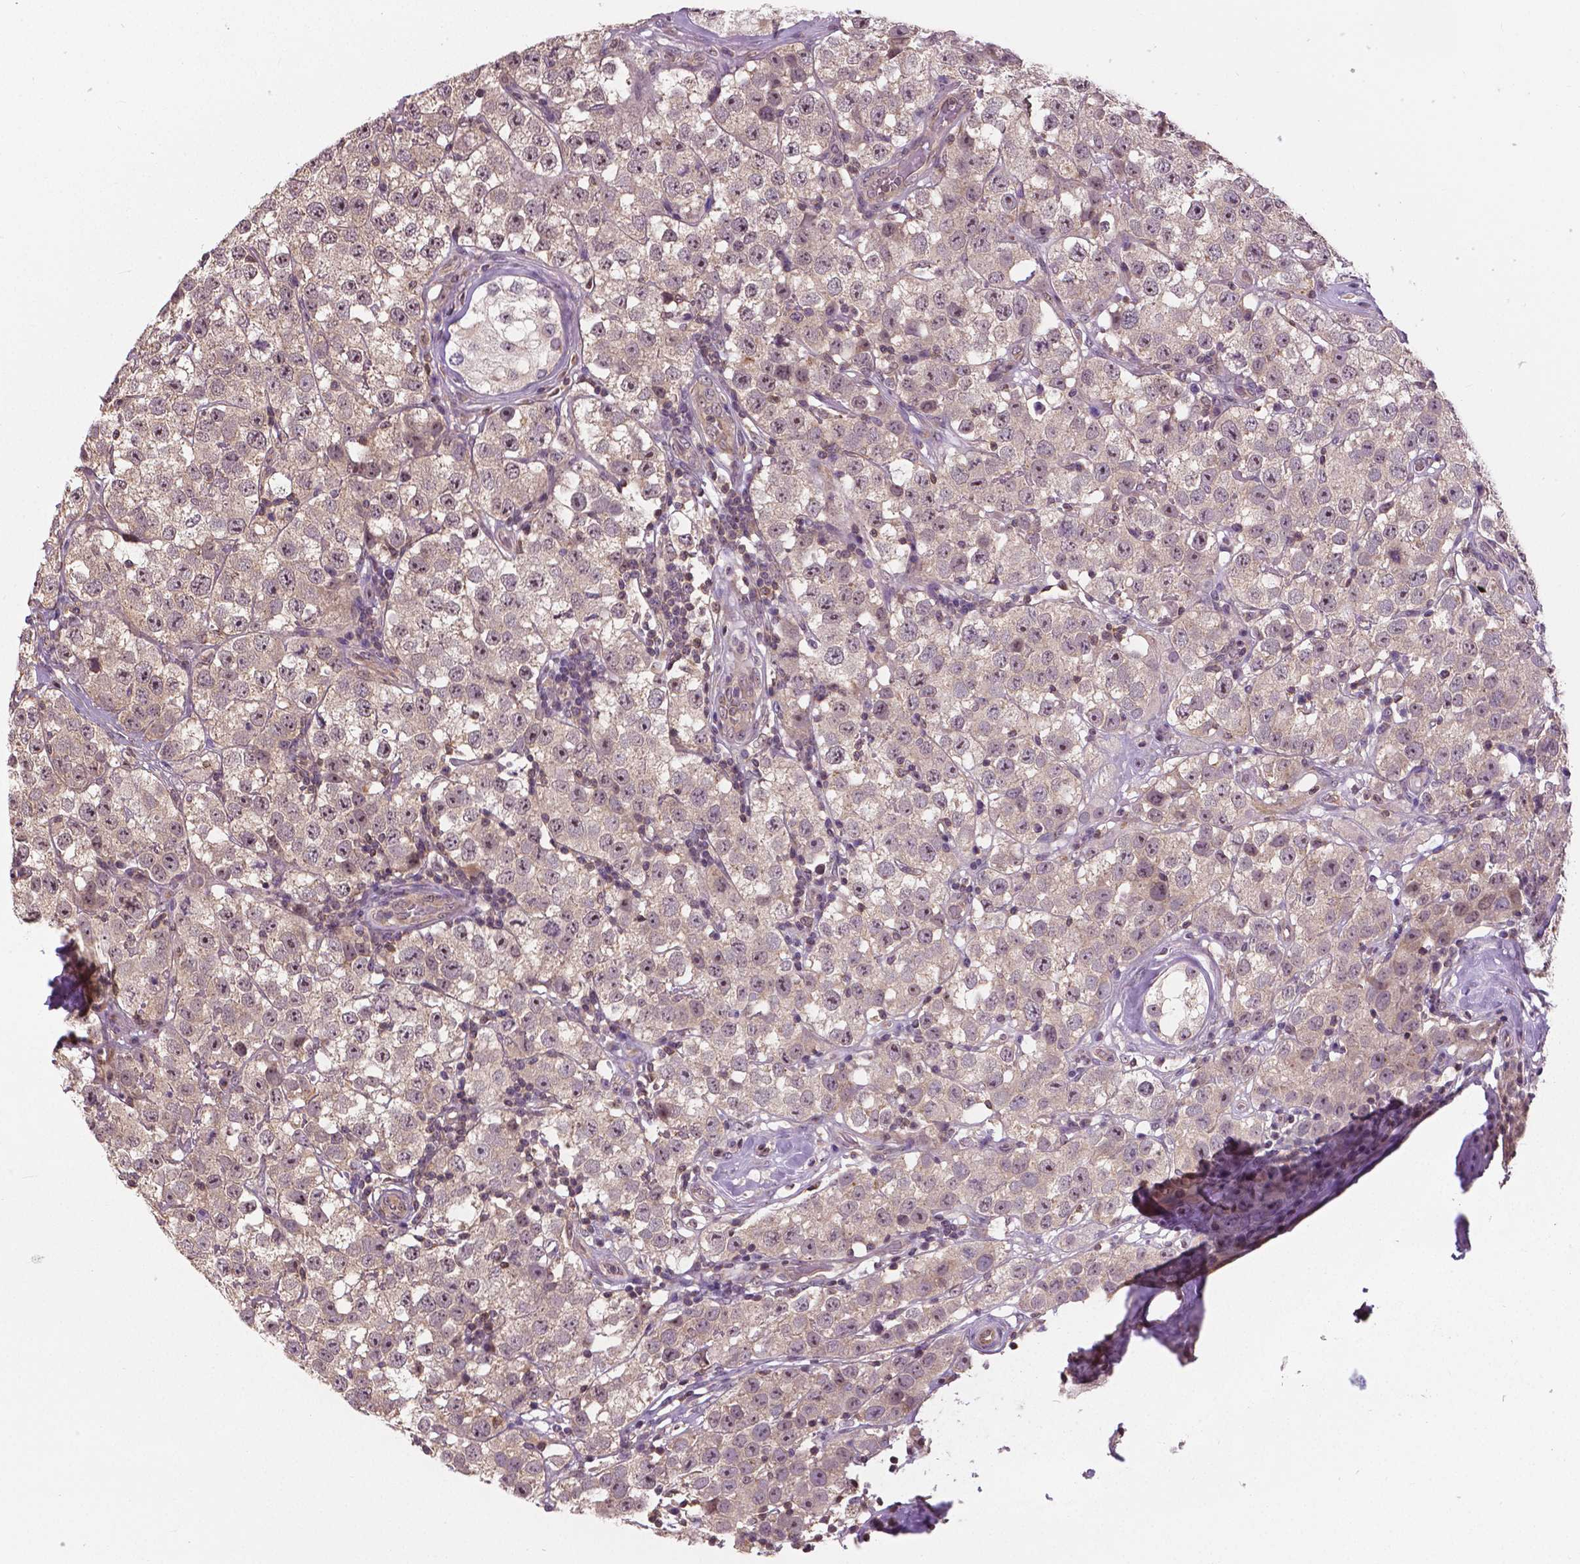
{"staining": {"intensity": "weak", "quantity": "25%-75%", "location": "cytoplasmic/membranous,nuclear"}, "tissue": "testis cancer", "cell_type": "Tumor cells", "image_type": "cancer", "snomed": [{"axis": "morphology", "description": "Seminoma, NOS"}, {"axis": "topography", "description": "Testis"}], "caption": "DAB immunohistochemical staining of seminoma (testis) displays weak cytoplasmic/membranous and nuclear protein expression in about 25%-75% of tumor cells. (DAB IHC, brown staining for protein, blue staining for nuclei).", "gene": "ANXA13", "patient": {"sex": "male", "age": 34}}